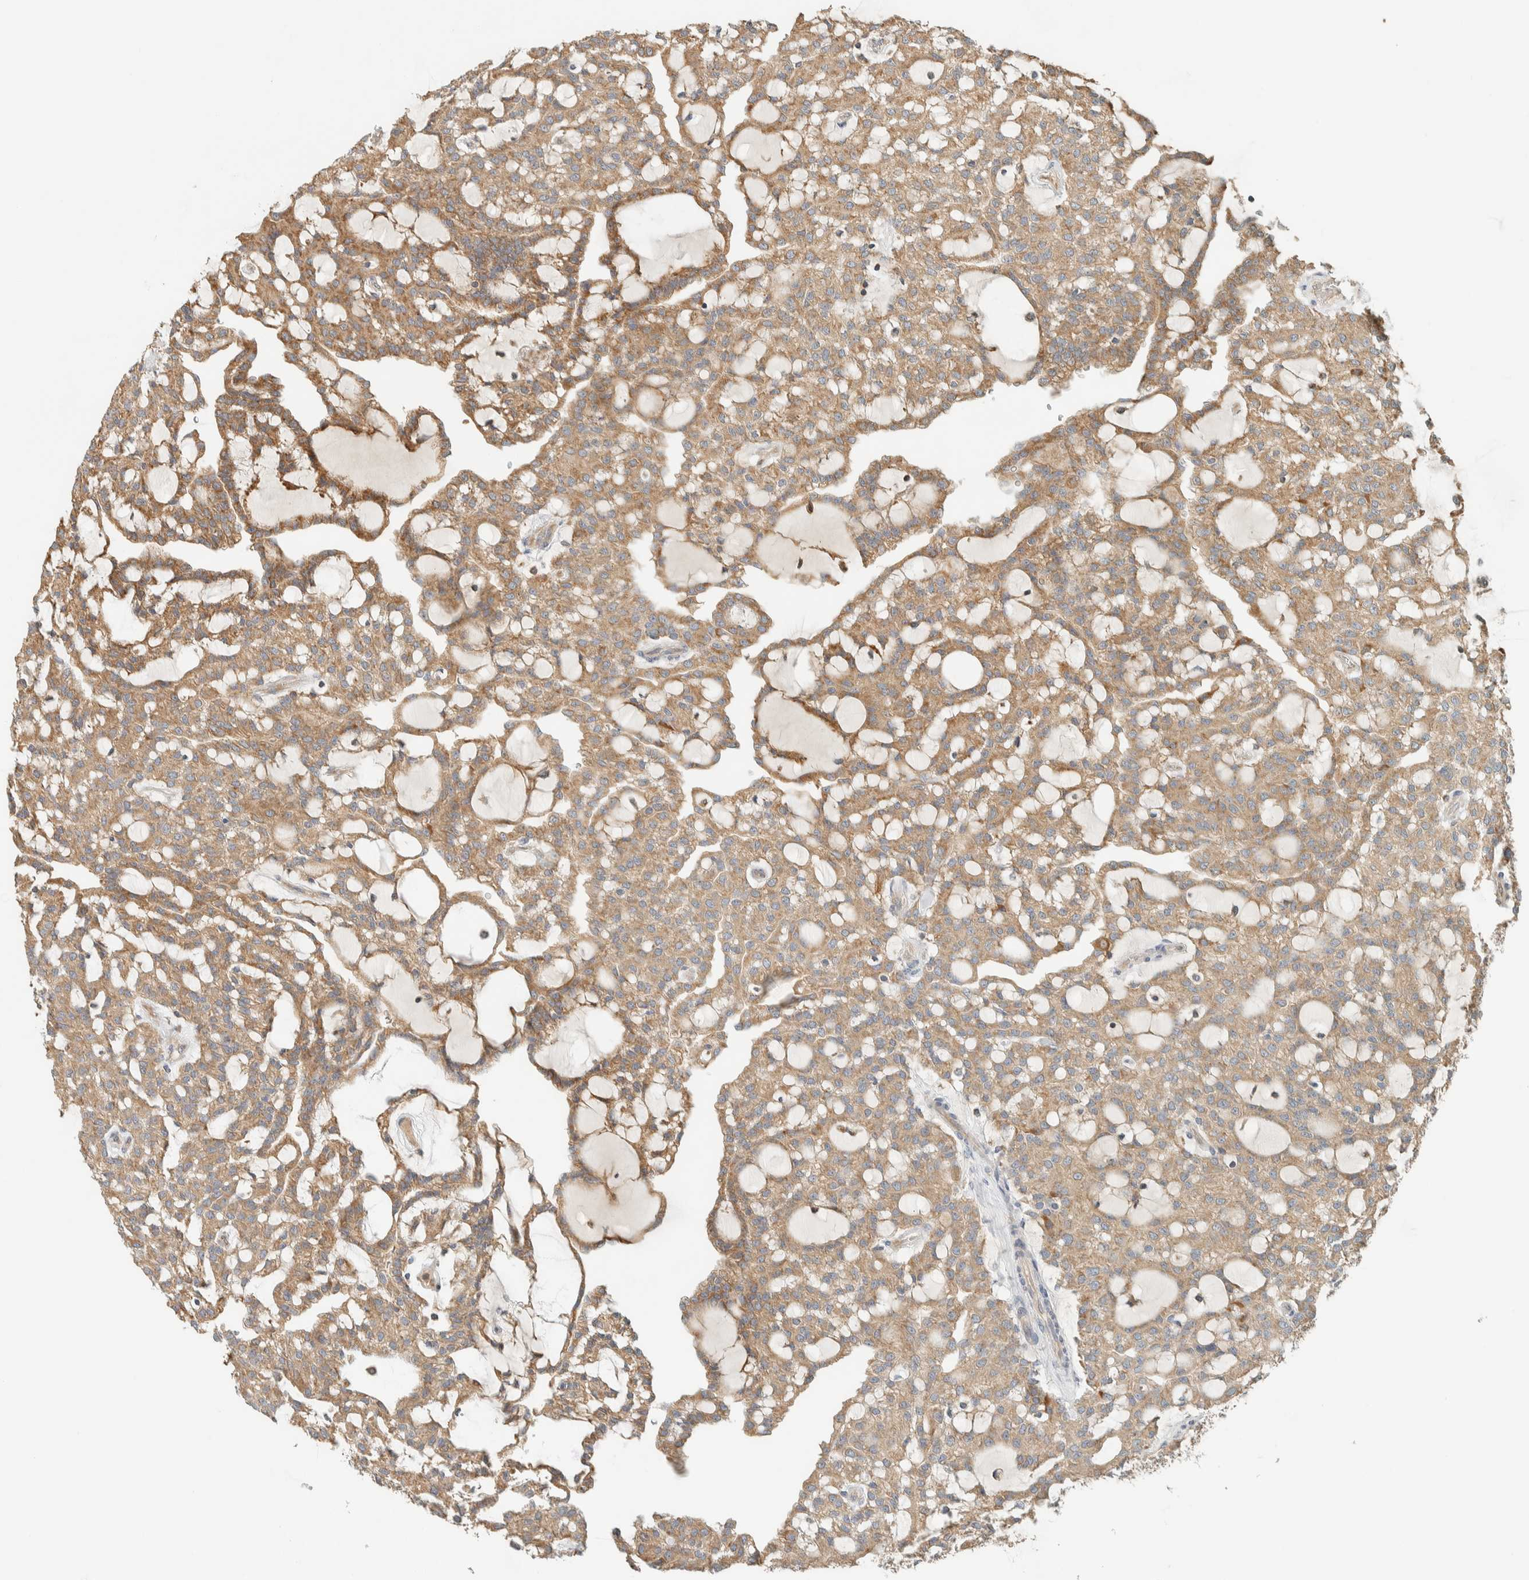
{"staining": {"intensity": "moderate", "quantity": ">75%", "location": "cytoplasmic/membranous"}, "tissue": "renal cancer", "cell_type": "Tumor cells", "image_type": "cancer", "snomed": [{"axis": "morphology", "description": "Adenocarcinoma, NOS"}, {"axis": "topography", "description": "Kidney"}], "caption": "DAB (3,3'-diaminobenzidine) immunohistochemical staining of renal adenocarcinoma reveals moderate cytoplasmic/membranous protein expression in approximately >75% of tumor cells. (Stains: DAB in brown, nuclei in blue, Microscopy: brightfield microscopy at high magnification).", "gene": "RAB11FIP1", "patient": {"sex": "male", "age": 63}}